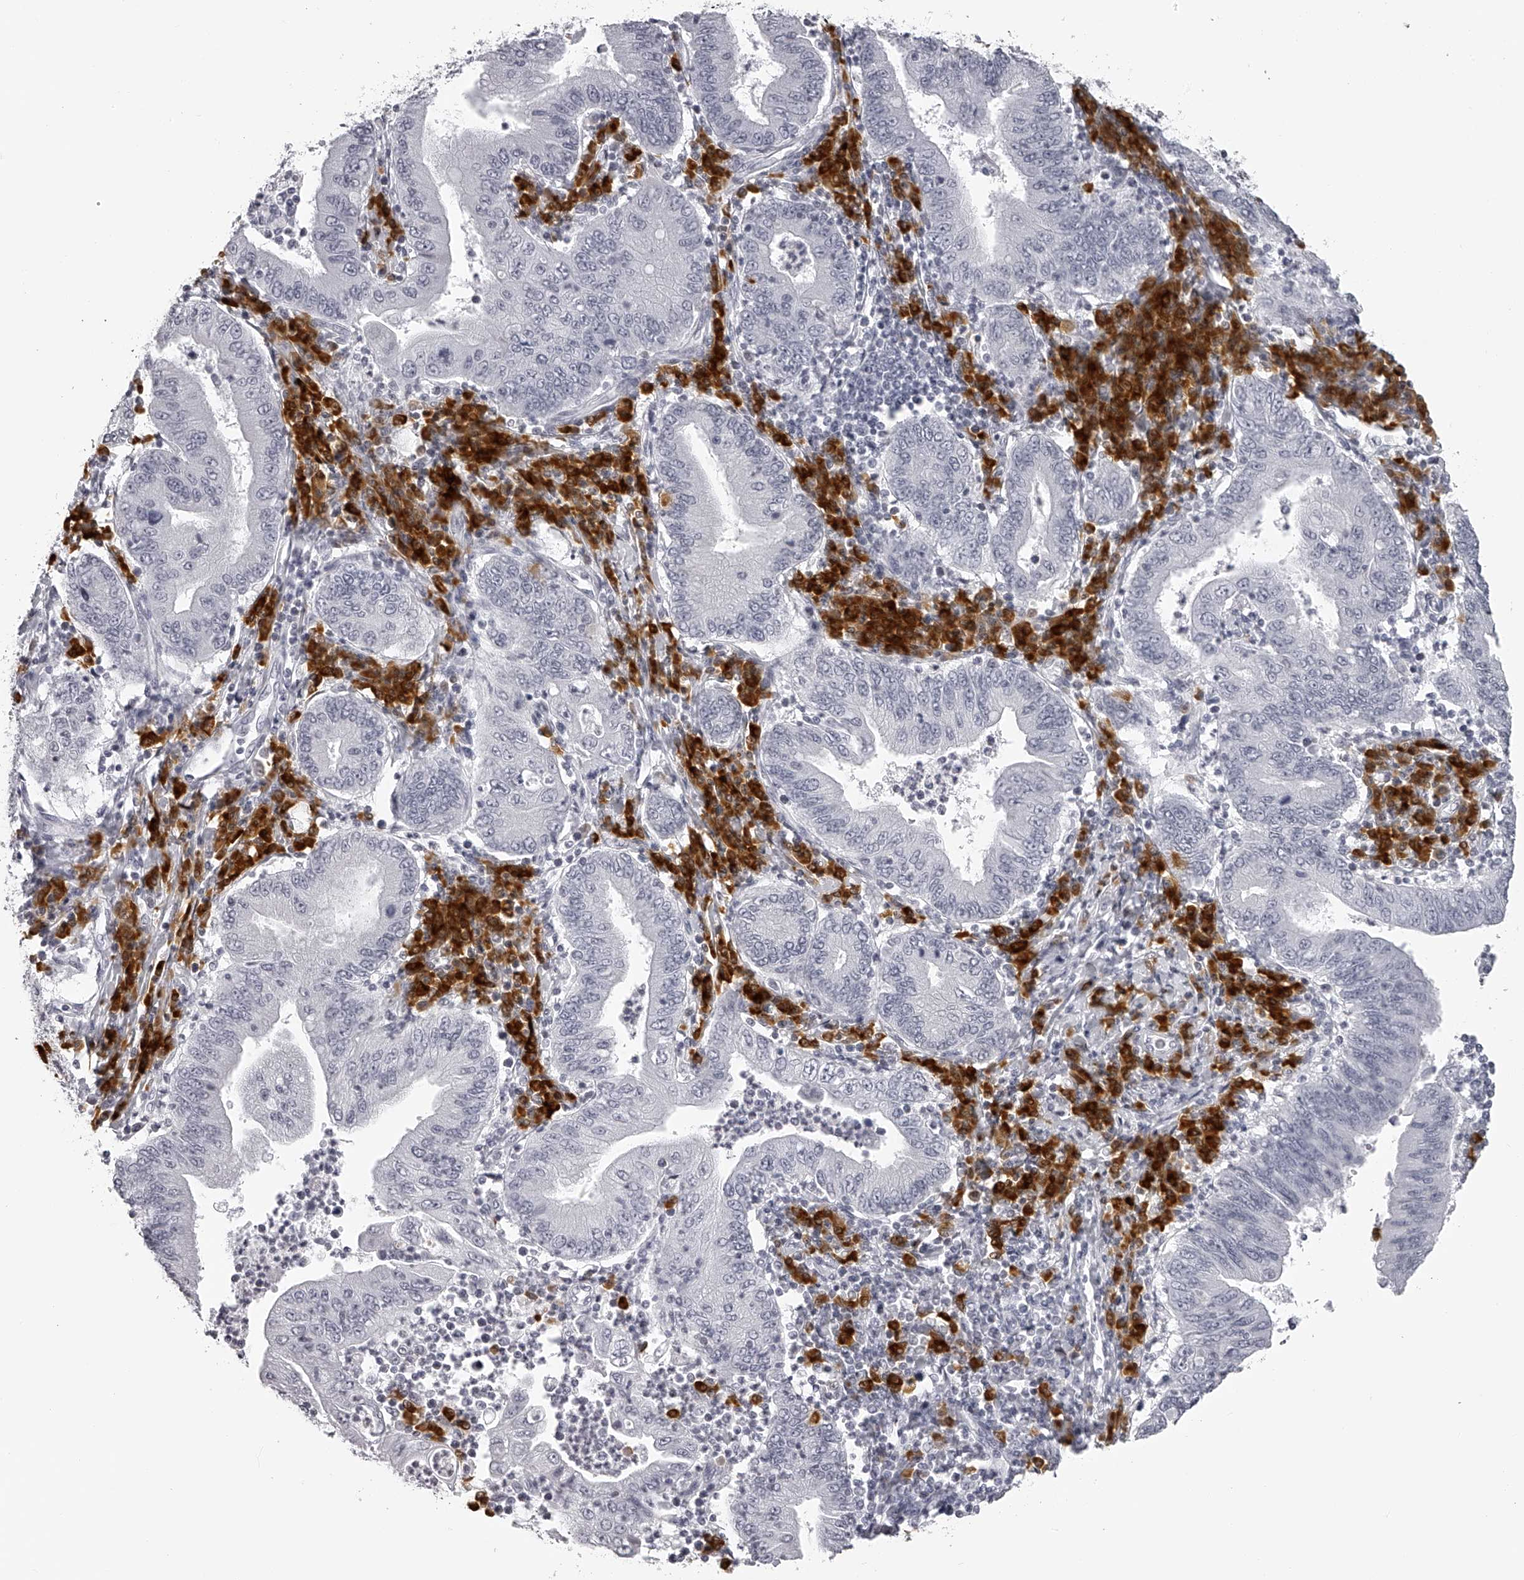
{"staining": {"intensity": "negative", "quantity": "none", "location": "none"}, "tissue": "stomach cancer", "cell_type": "Tumor cells", "image_type": "cancer", "snomed": [{"axis": "morphology", "description": "Normal tissue, NOS"}, {"axis": "morphology", "description": "Adenocarcinoma, NOS"}, {"axis": "topography", "description": "Esophagus"}, {"axis": "topography", "description": "Stomach, upper"}, {"axis": "topography", "description": "Peripheral nerve tissue"}], "caption": "Stomach cancer (adenocarcinoma) stained for a protein using IHC shows no staining tumor cells.", "gene": "SEC11C", "patient": {"sex": "male", "age": 62}}